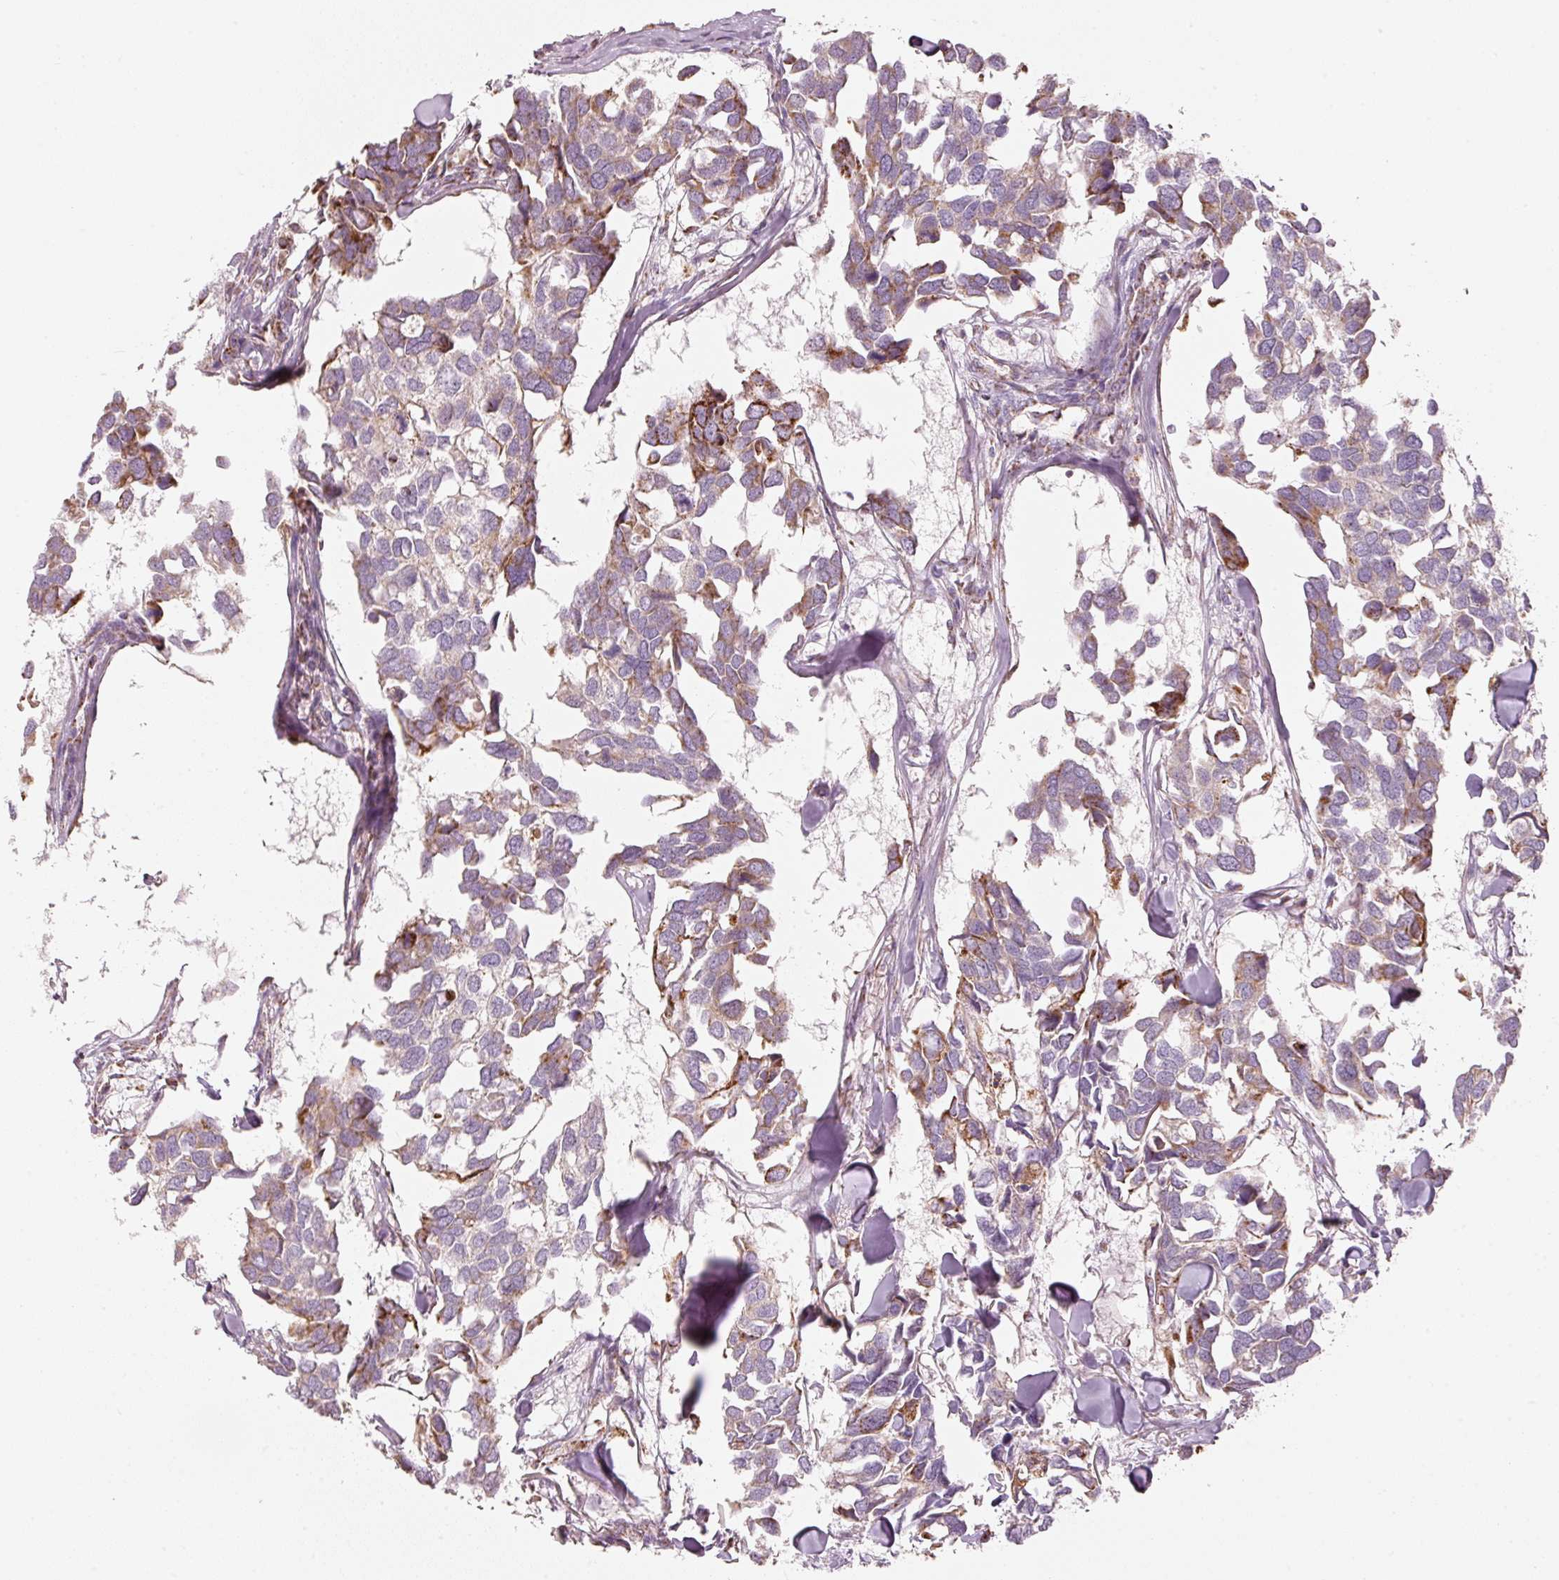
{"staining": {"intensity": "moderate", "quantity": "<25%", "location": "cytoplasmic/membranous"}, "tissue": "breast cancer", "cell_type": "Tumor cells", "image_type": "cancer", "snomed": [{"axis": "morphology", "description": "Duct carcinoma"}, {"axis": "topography", "description": "Breast"}], "caption": "A photomicrograph of breast cancer stained for a protein displays moderate cytoplasmic/membranous brown staining in tumor cells. The staining was performed using DAB (3,3'-diaminobenzidine) to visualize the protein expression in brown, while the nuclei were stained in blue with hematoxylin (Magnification: 20x).", "gene": "C17orf98", "patient": {"sex": "female", "age": 83}}